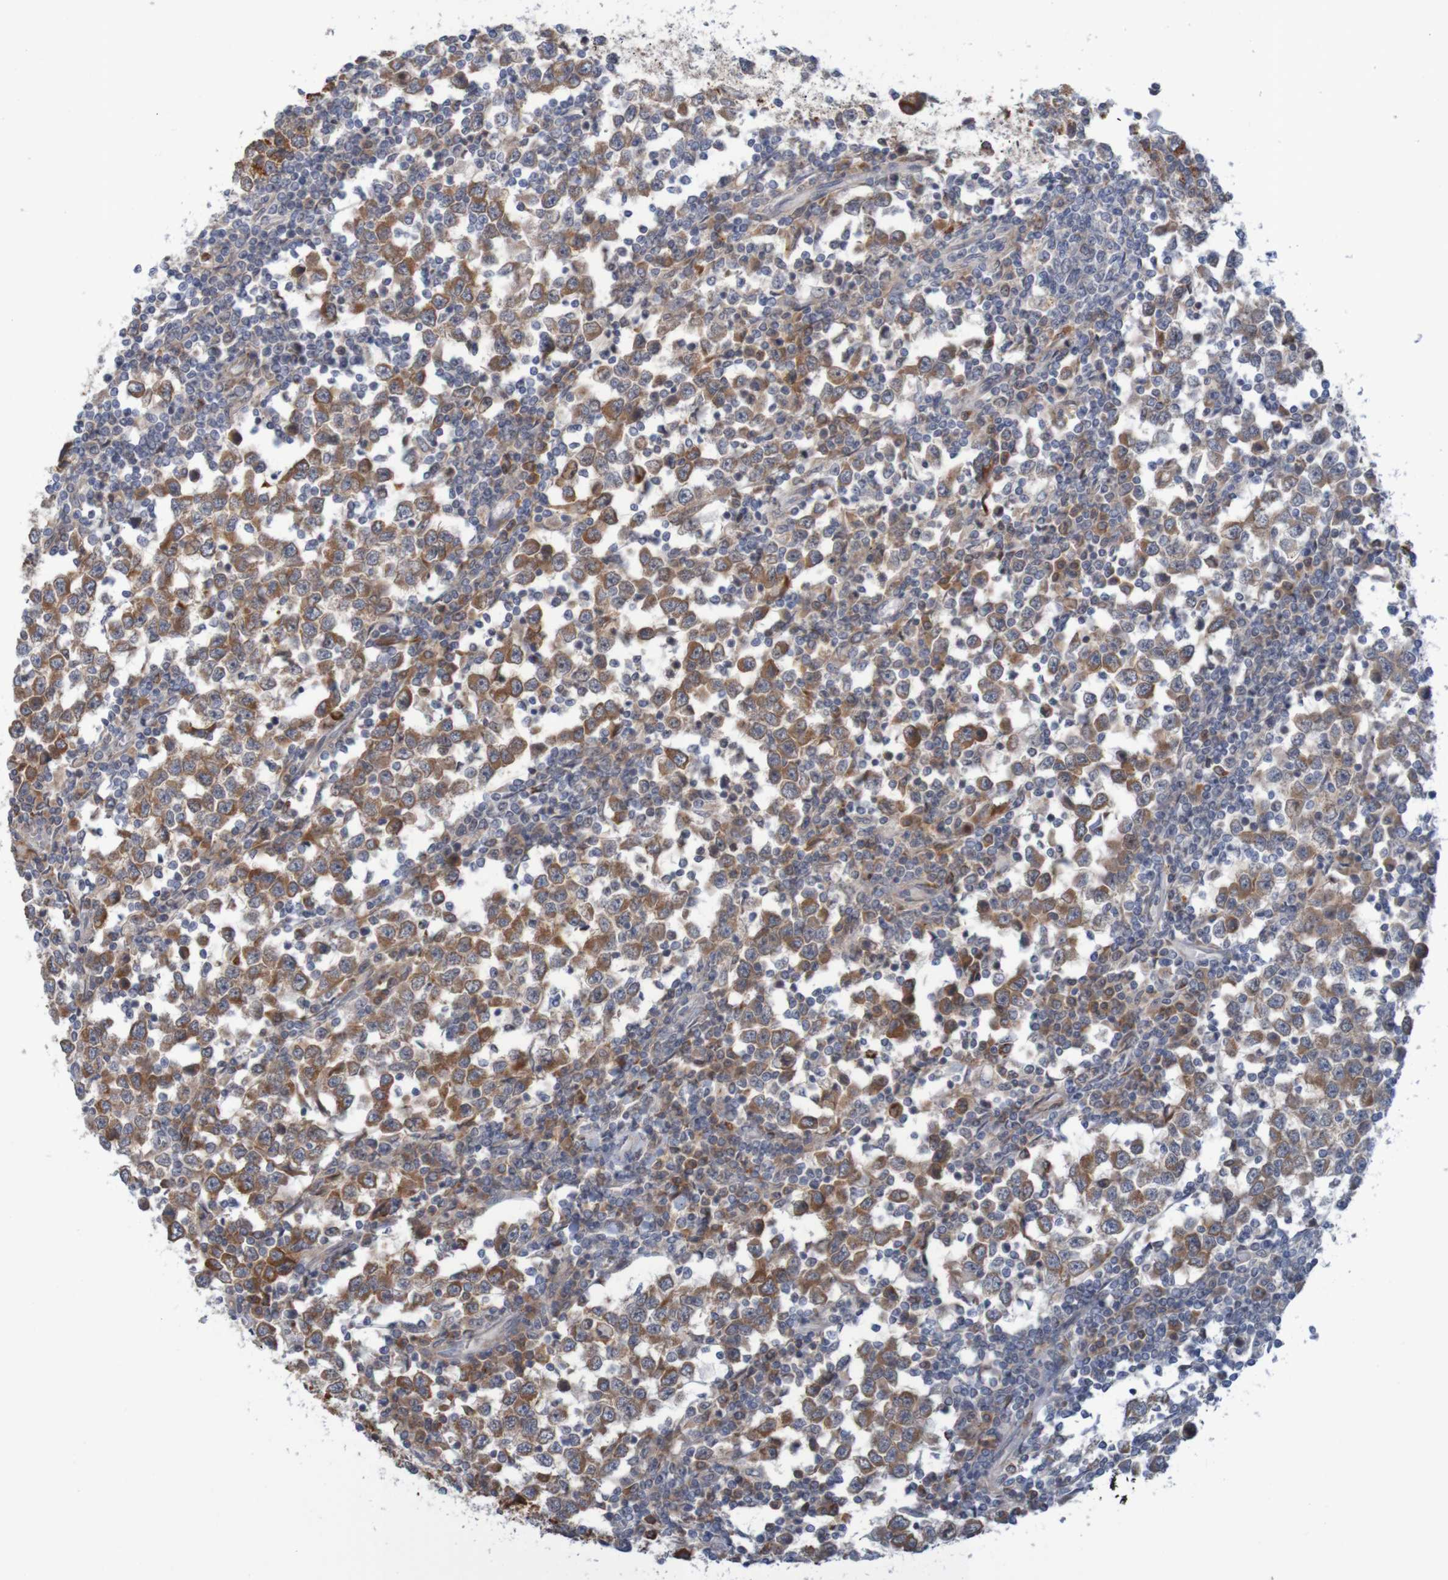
{"staining": {"intensity": "strong", "quantity": ">75%", "location": "cytoplasmic/membranous"}, "tissue": "testis cancer", "cell_type": "Tumor cells", "image_type": "cancer", "snomed": [{"axis": "morphology", "description": "Seminoma, NOS"}, {"axis": "topography", "description": "Testis"}], "caption": "Immunohistochemical staining of testis cancer (seminoma) demonstrates strong cytoplasmic/membranous protein positivity in about >75% of tumor cells. (DAB IHC, brown staining for protein, blue staining for nuclei).", "gene": "NAV2", "patient": {"sex": "male", "age": 65}}